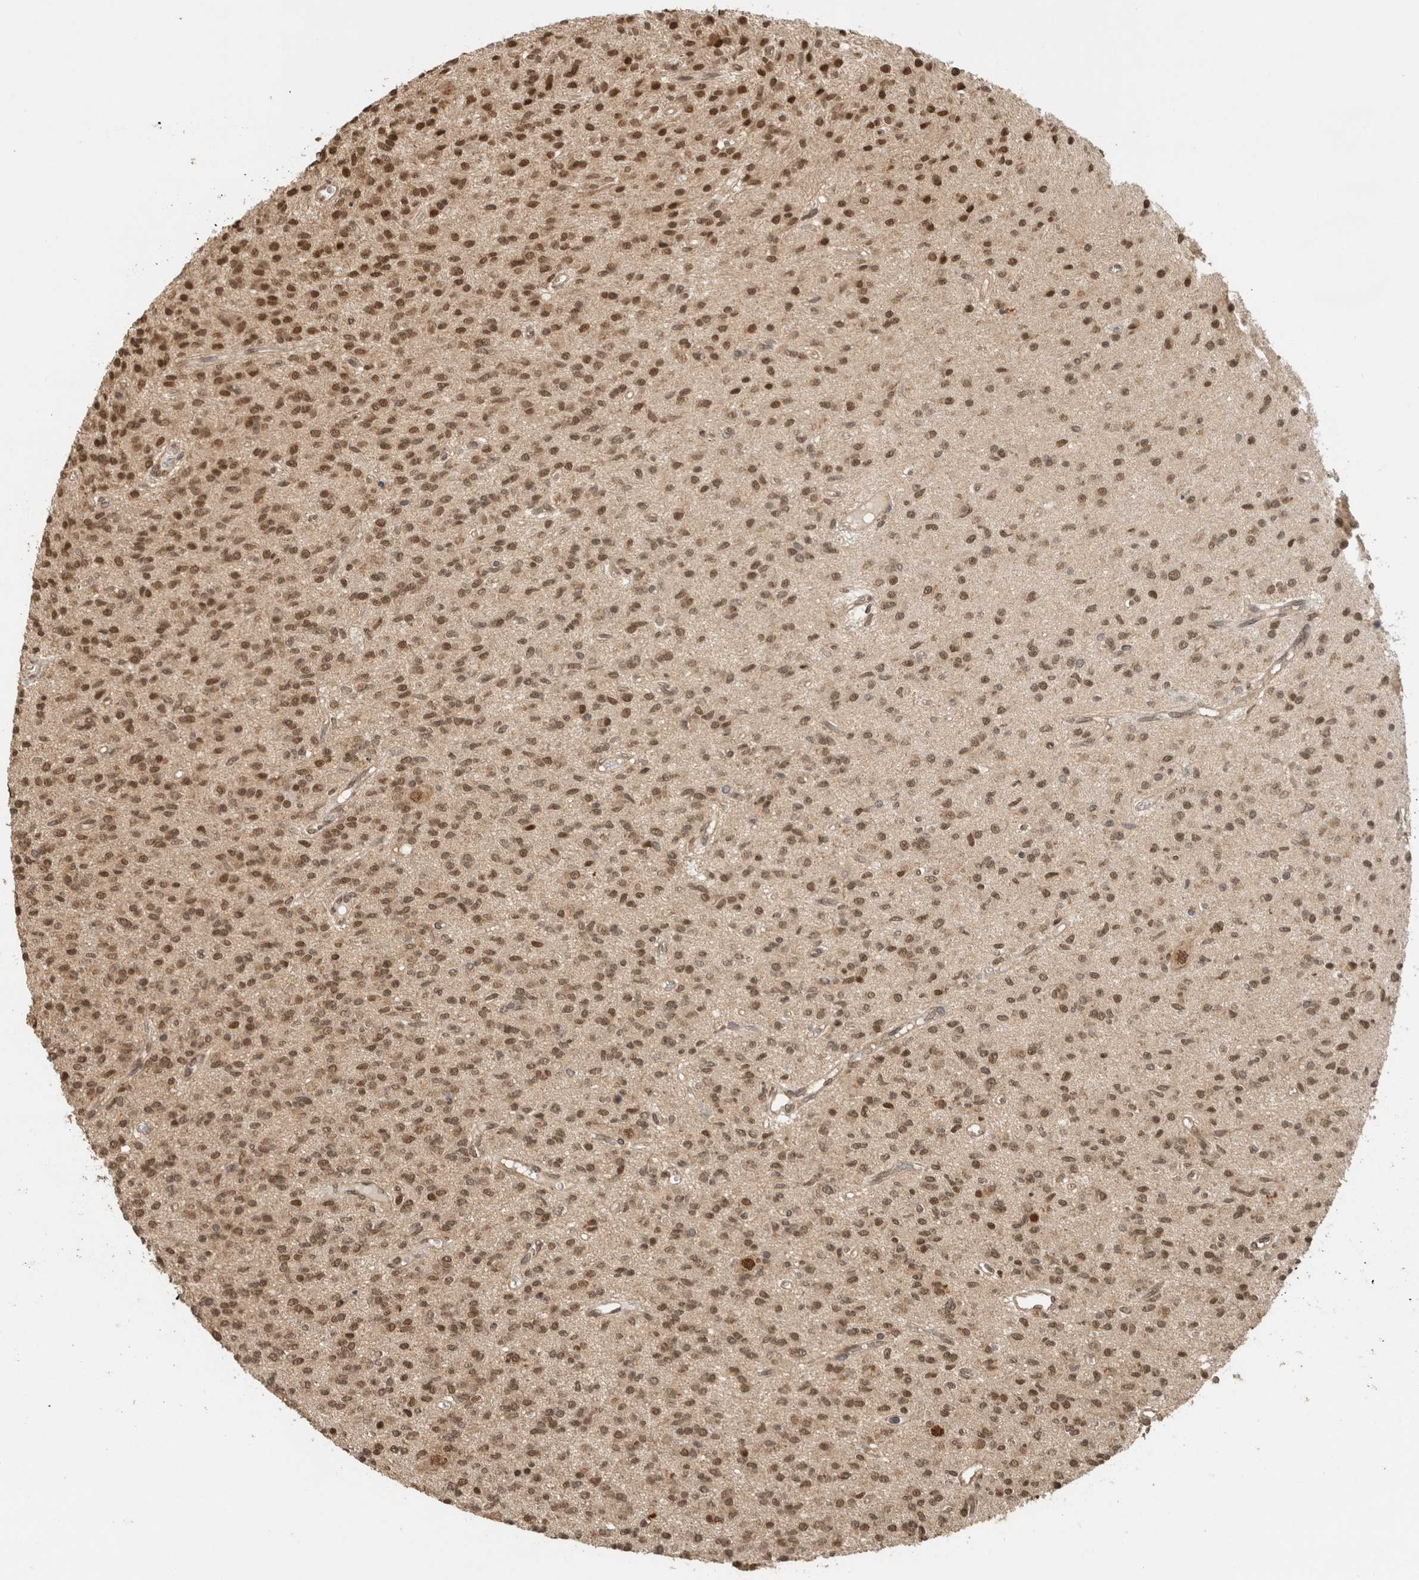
{"staining": {"intensity": "moderate", "quantity": ">75%", "location": "nuclear"}, "tissue": "glioma", "cell_type": "Tumor cells", "image_type": "cancer", "snomed": [{"axis": "morphology", "description": "Glioma, malignant, High grade"}, {"axis": "topography", "description": "Brain"}], "caption": "Moderate nuclear positivity is present in approximately >75% of tumor cells in high-grade glioma (malignant). (DAB = brown stain, brightfield microscopy at high magnification).", "gene": "C1orf21", "patient": {"sex": "male", "age": 34}}